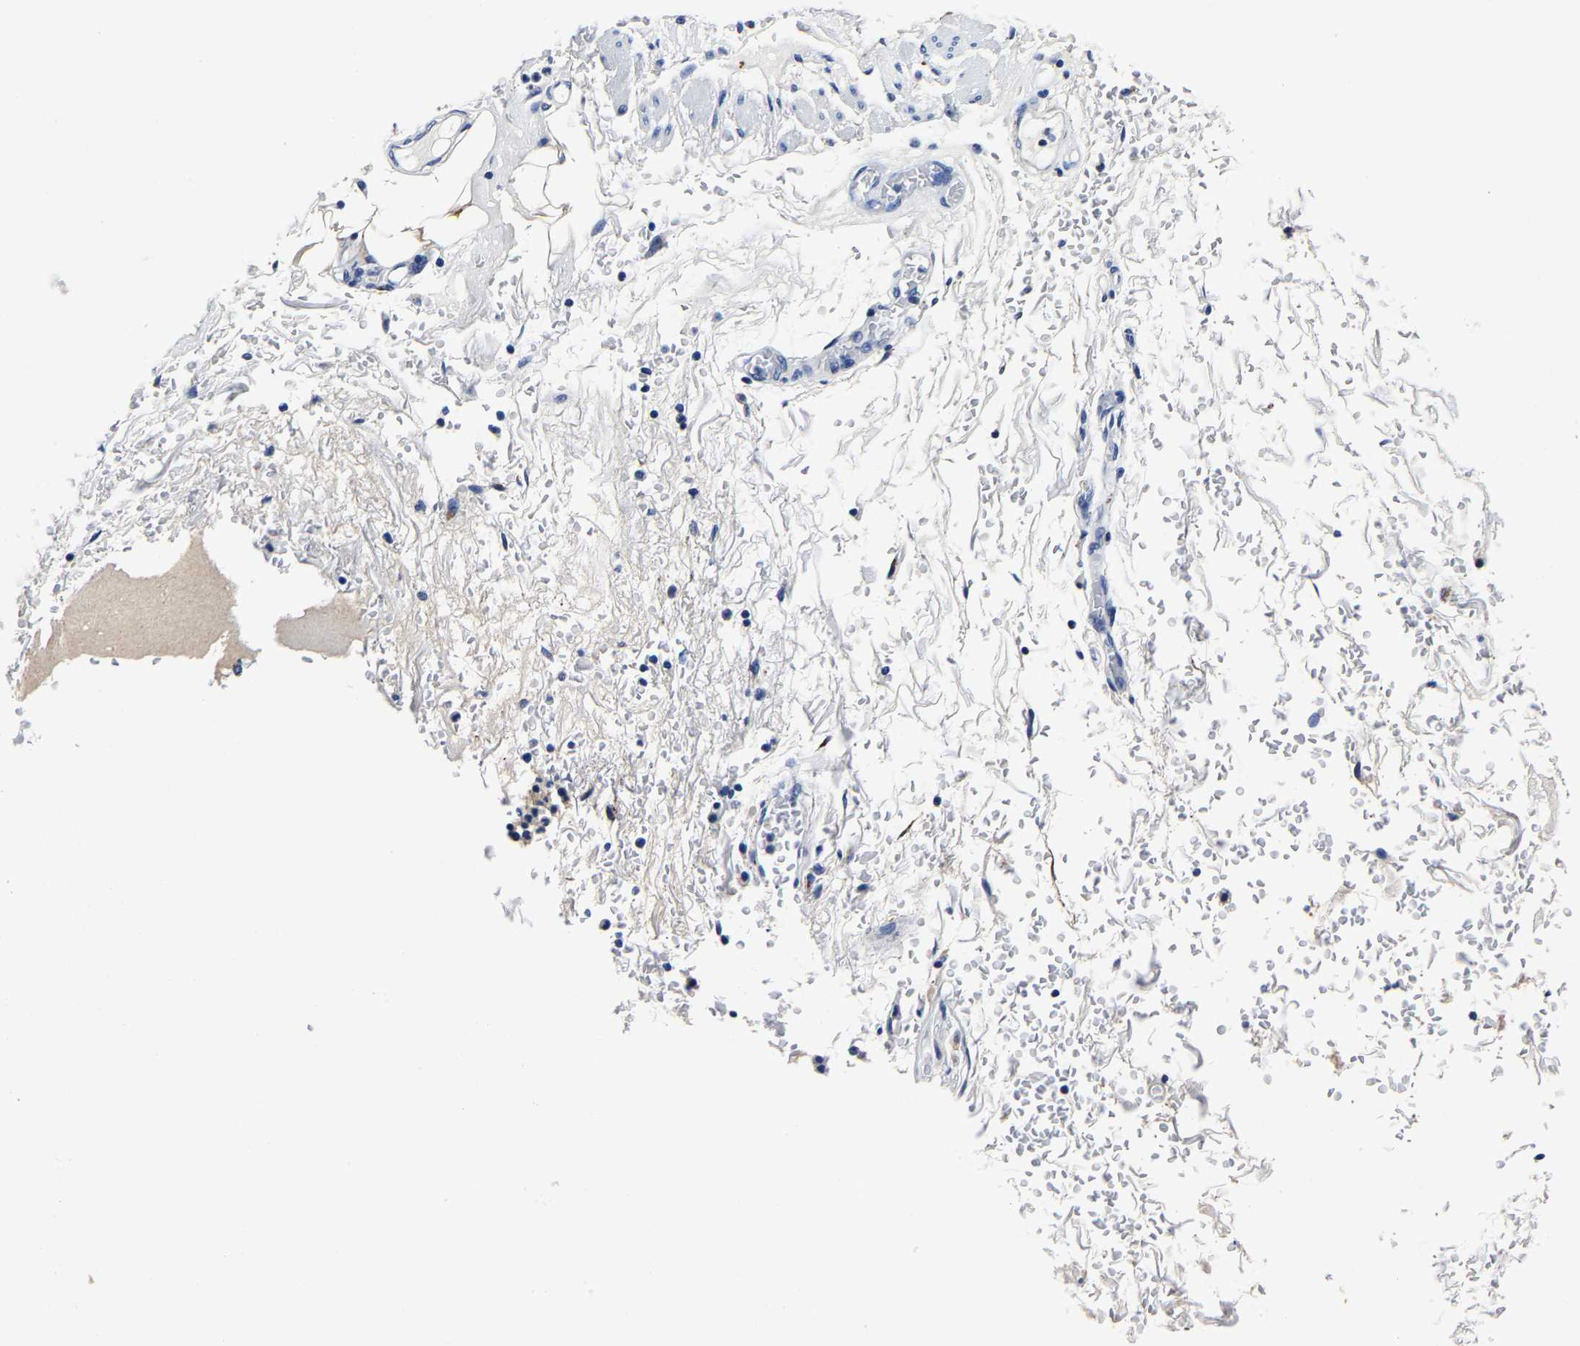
{"staining": {"intensity": "weak", "quantity": "<25%", "location": "cytoplasmic/membranous"}, "tissue": "bronchus", "cell_type": "Respiratory epithelial cells", "image_type": "normal", "snomed": [{"axis": "morphology", "description": "Normal tissue, NOS"}, {"axis": "topography", "description": "Cartilage tissue"}], "caption": "Histopathology image shows no significant protein staining in respiratory epithelial cells of benign bronchus. (DAB immunohistochemistry, high magnification).", "gene": "PSPH", "patient": {"sex": "female", "age": 63}}